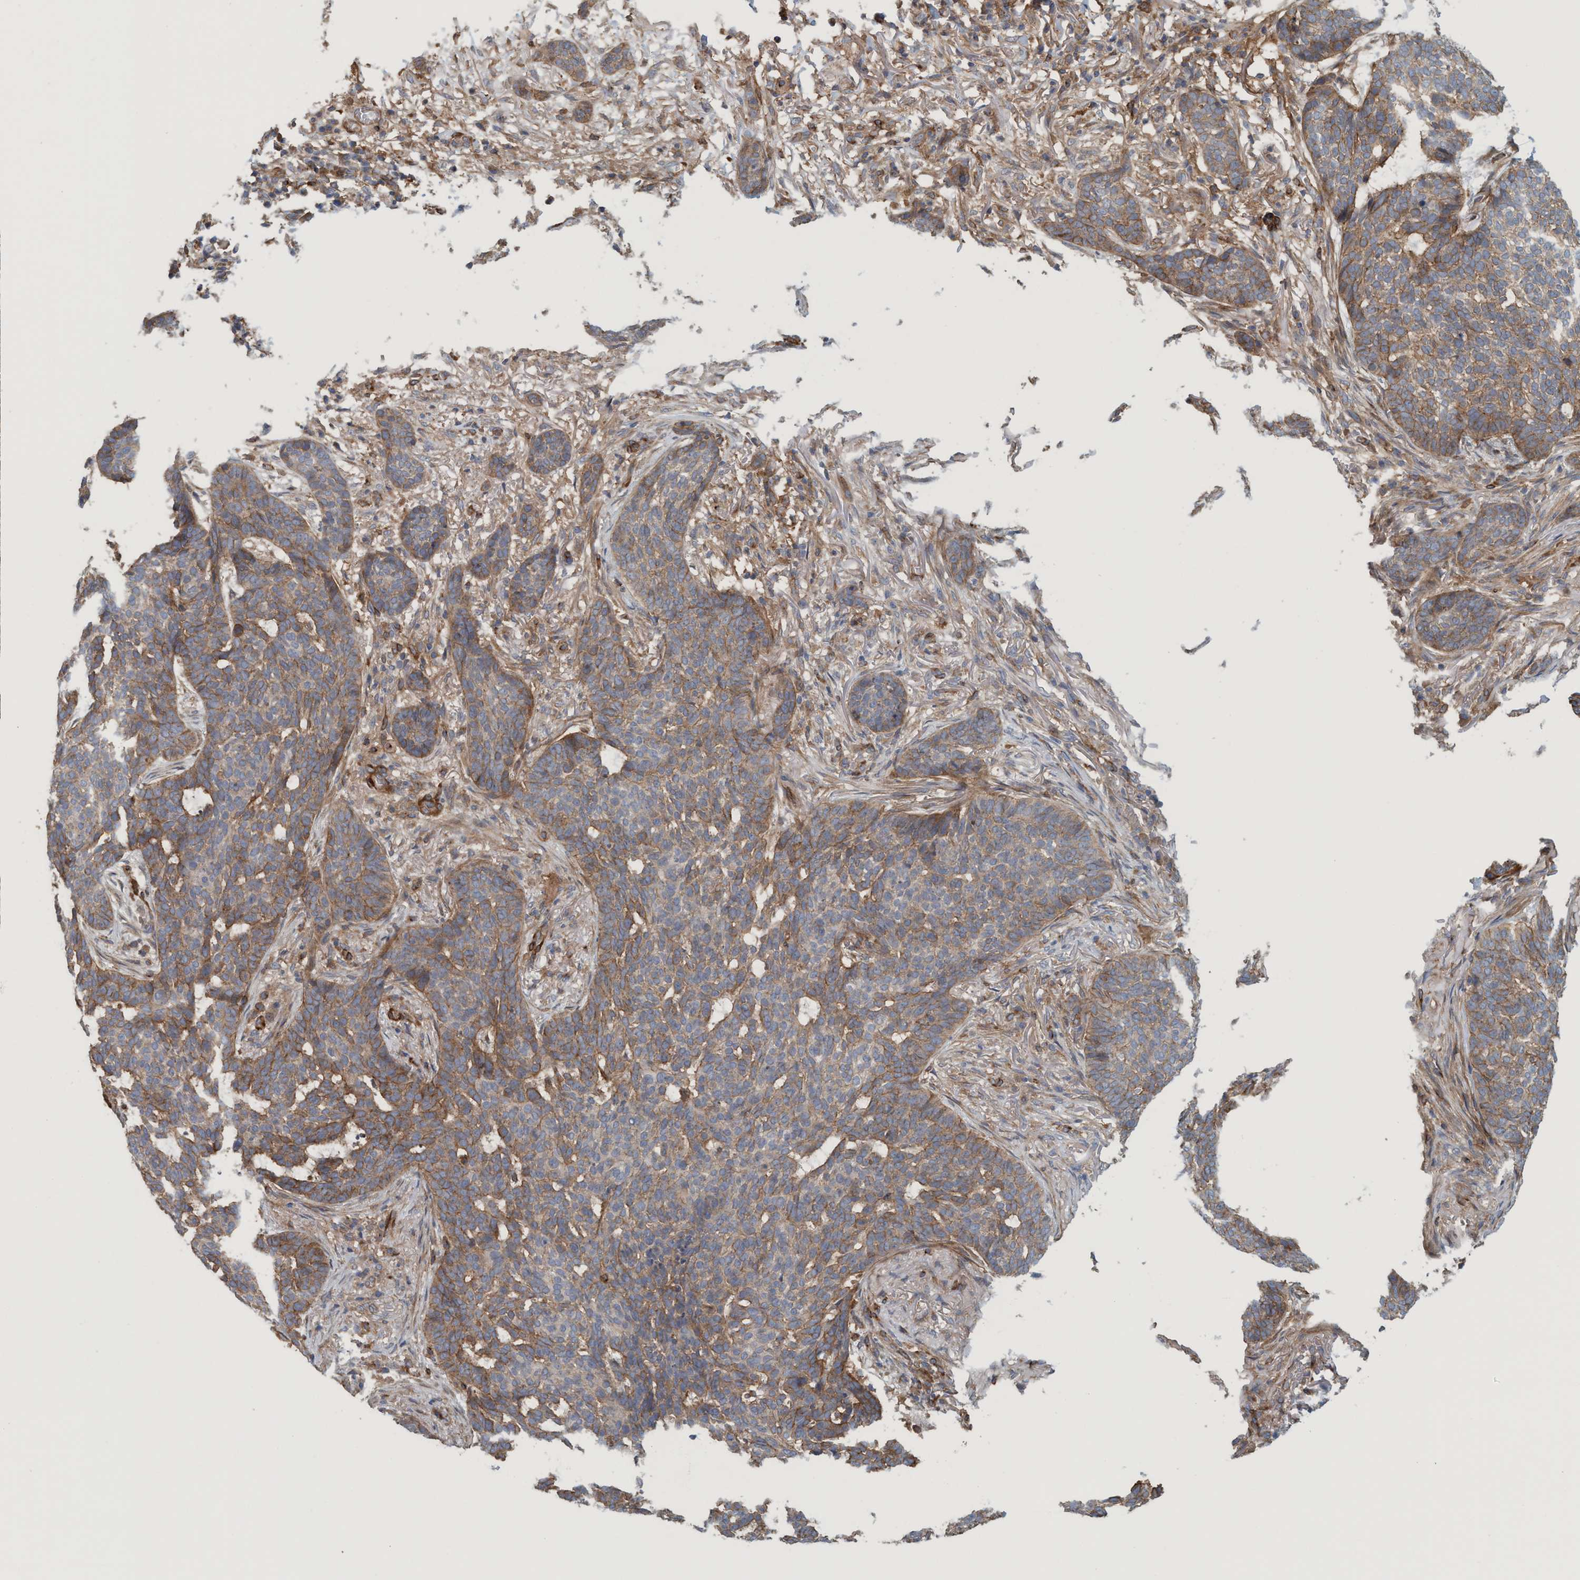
{"staining": {"intensity": "strong", "quantity": "25%-75%", "location": "cytoplasmic/membranous"}, "tissue": "skin cancer", "cell_type": "Tumor cells", "image_type": "cancer", "snomed": [{"axis": "morphology", "description": "Basal cell carcinoma"}, {"axis": "topography", "description": "Skin"}], "caption": "DAB (3,3'-diaminobenzidine) immunohistochemical staining of human skin cancer exhibits strong cytoplasmic/membranous protein staining in approximately 25%-75% of tumor cells. (brown staining indicates protein expression, while blue staining denotes nuclei).", "gene": "SPECC1", "patient": {"sex": "male", "age": 85}}